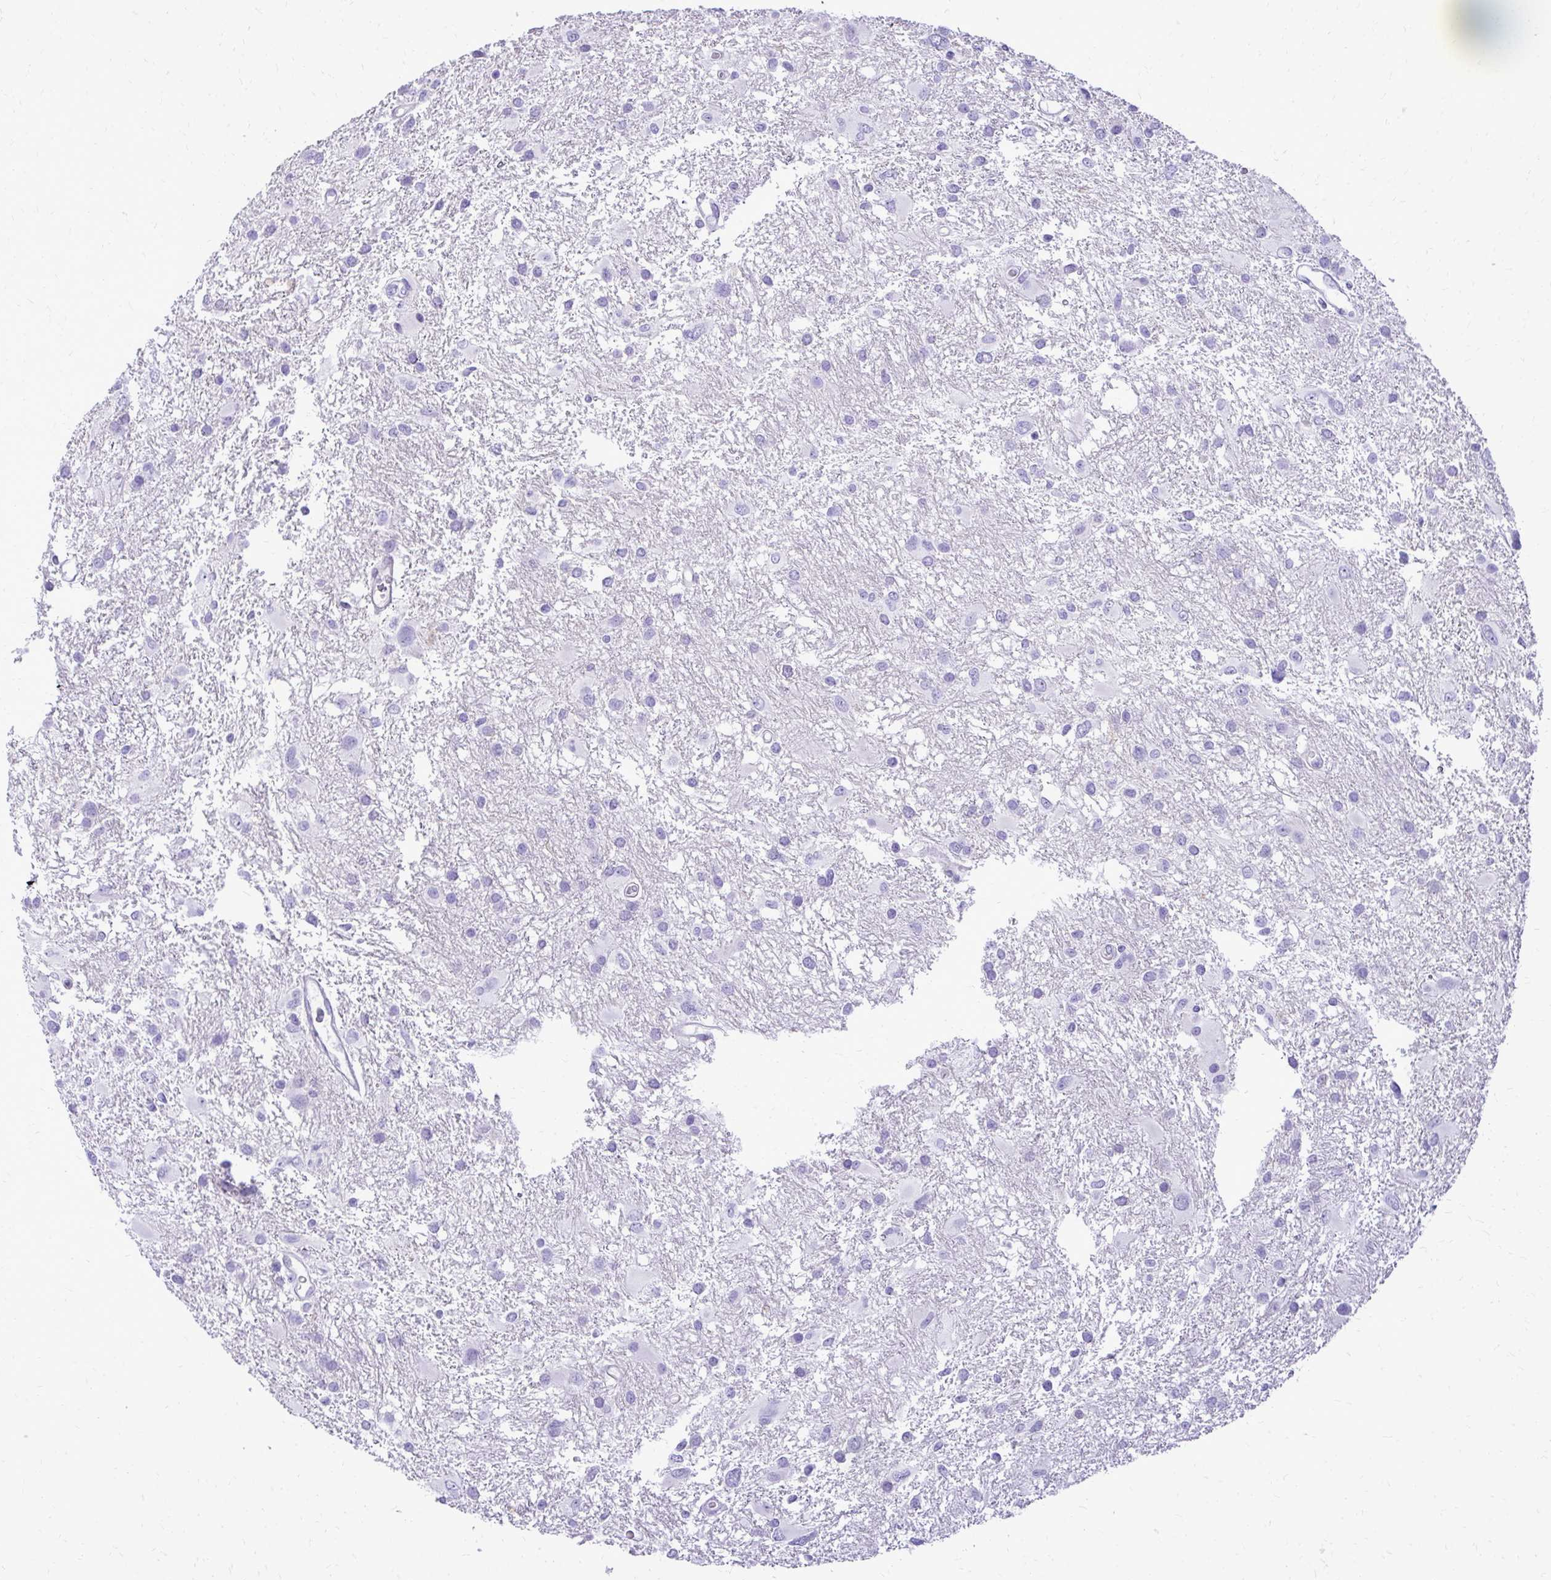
{"staining": {"intensity": "negative", "quantity": "none", "location": "none"}, "tissue": "glioma", "cell_type": "Tumor cells", "image_type": "cancer", "snomed": [{"axis": "morphology", "description": "Glioma, malignant, High grade"}, {"axis": "topography", "description": "Brain"}], "caption": "Immunohistochemistry of human malignant glioma (high-grade) shows no positivity in tumor cells.", "gene": "PELI3", "patient": {"sex": "male", "age": 53}}